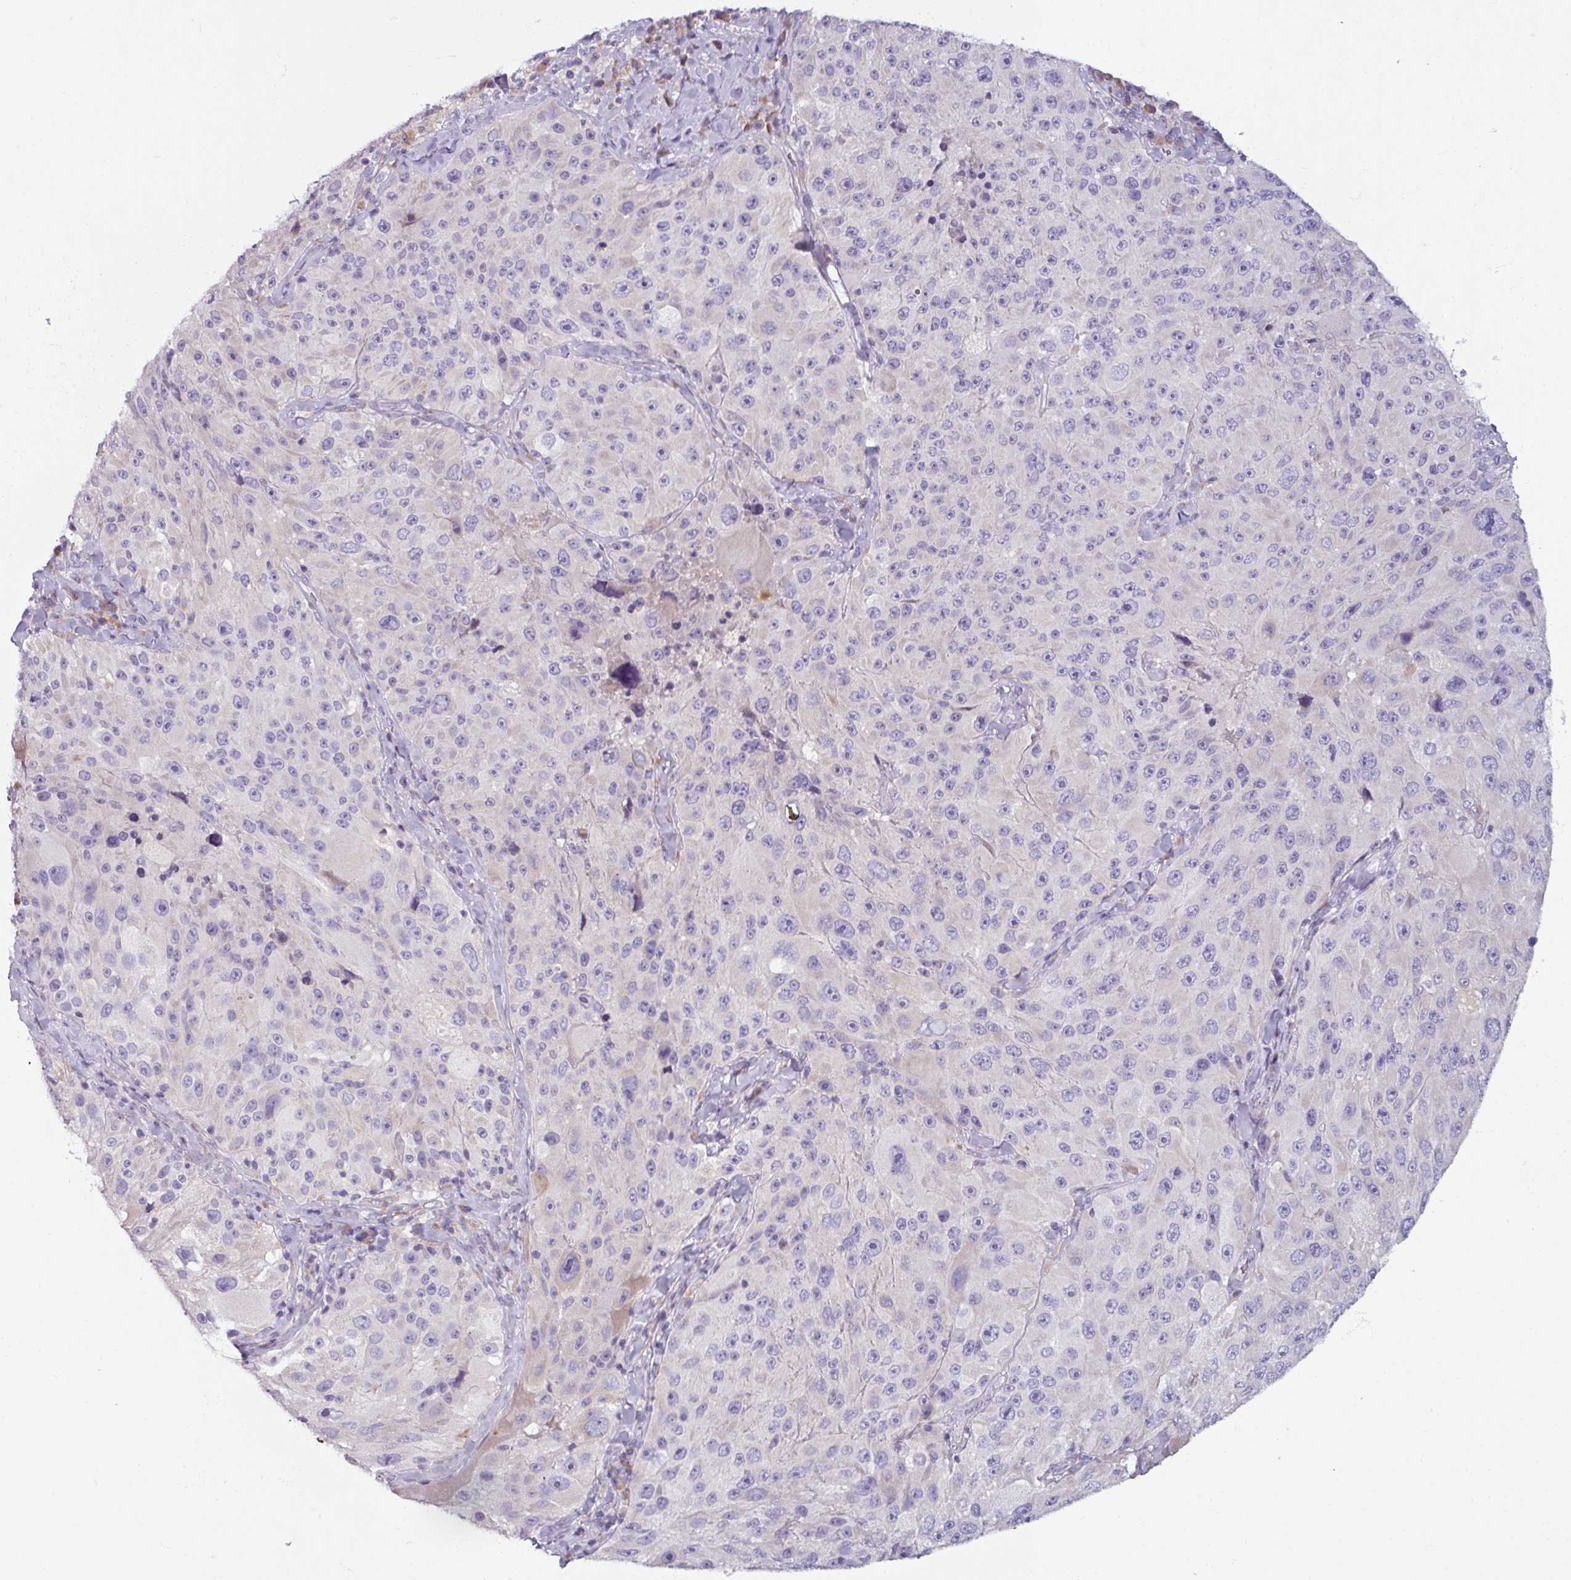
{"staining": {"intensity": "negative", "quantity": "none", "location": "none"}, "tissue": "melanoma", "cell_type": "Tumor cells", "image_type": "cancer", "snomed": [{"axis": "morphology", "description": "Malignant melanoma, Metastatic site"}, {"axis": "topography", "description": "Lymph node"}], "caption": "Immunohistochemical staining of human malignant melanoma (metastatic site) shows no significant staining in tumor cells.", "gene": "SMIM11", "patient": {"sex": "male", "age": 62}}